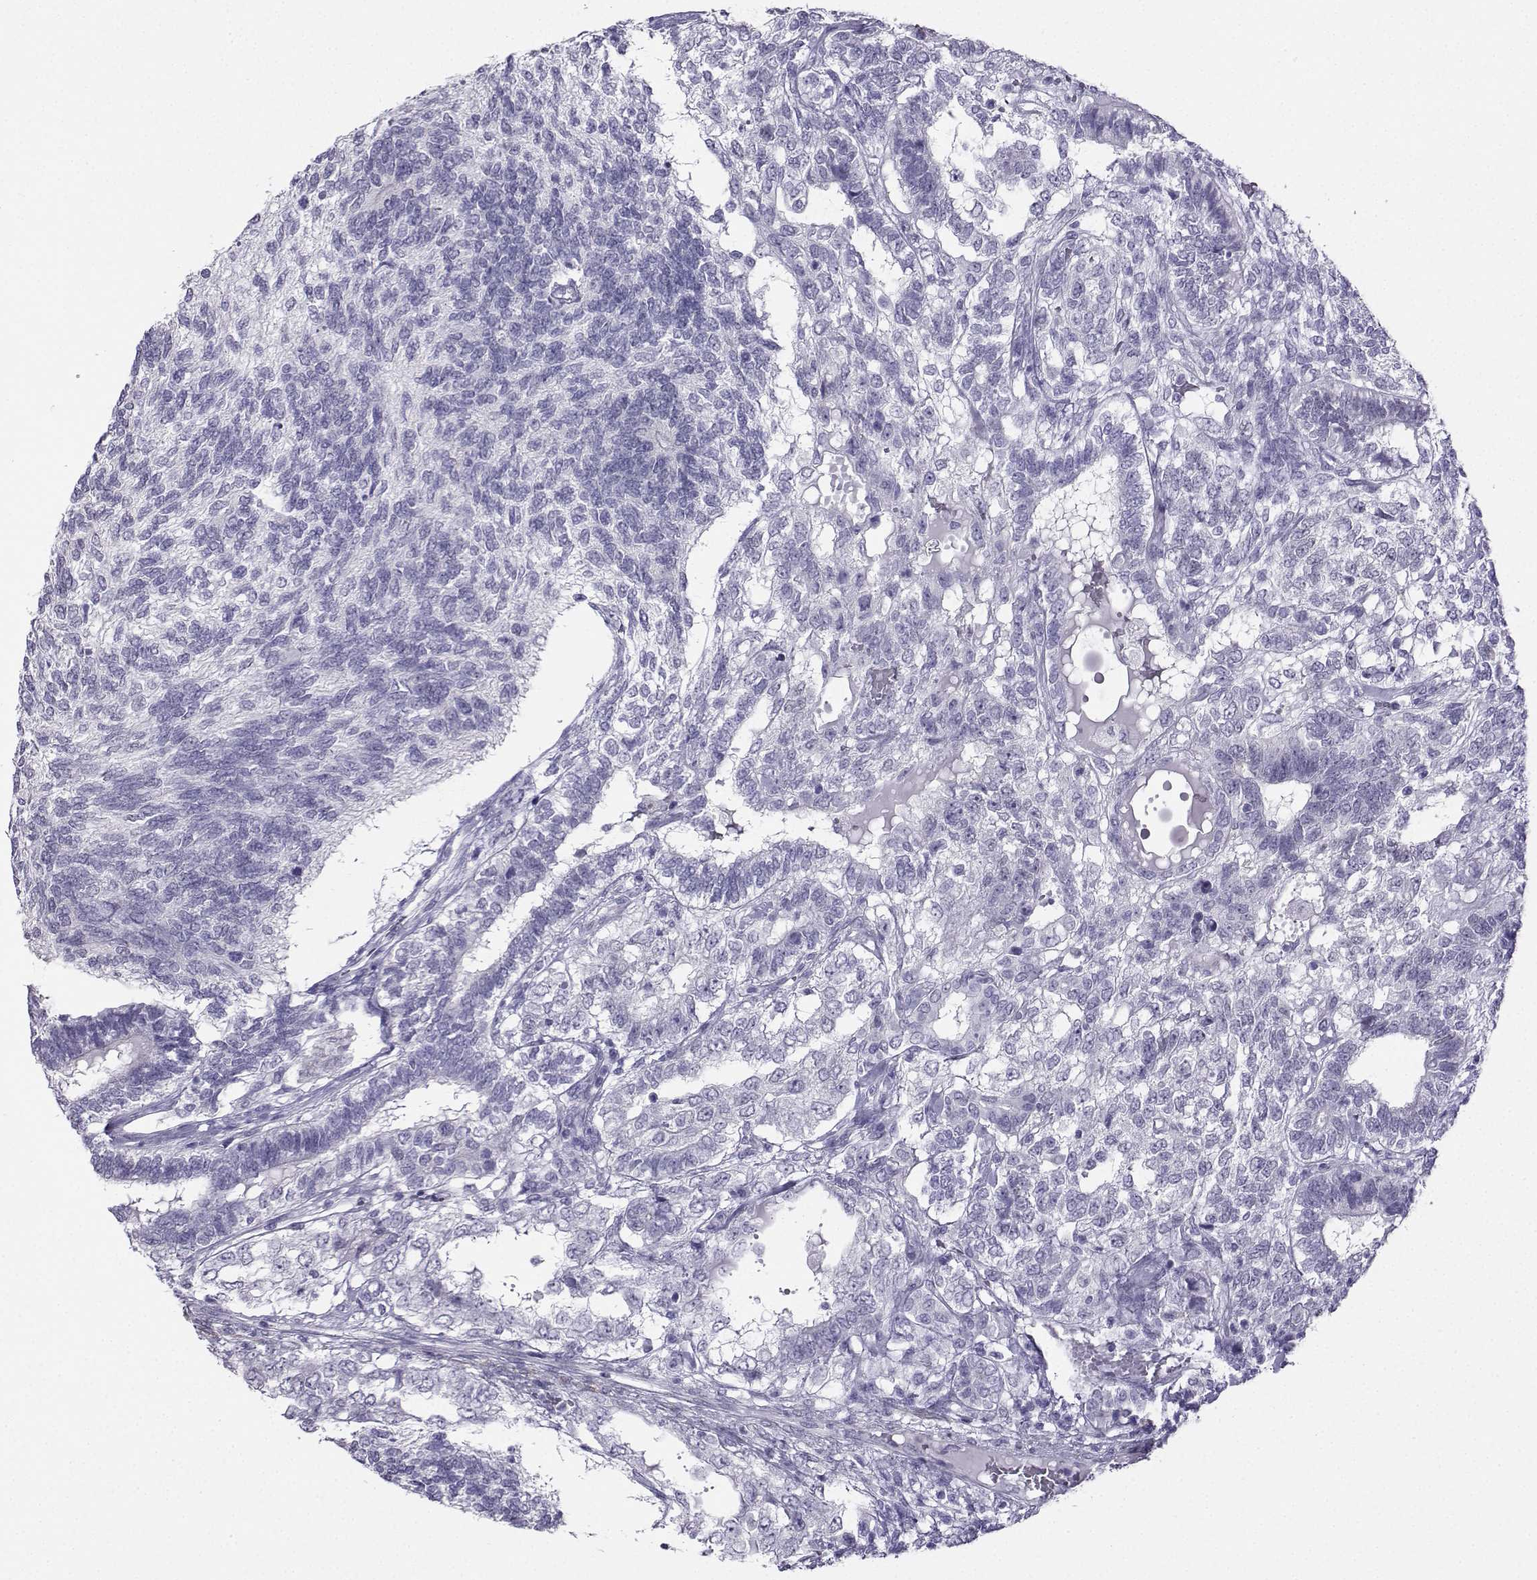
{"staining": {"intensity": "negative", "quantity": "none", "location": "none"}, "tissue": "testis cancer", "cell_type": "Tumor cells", "image_type": "cancer", "snomed": [{"axis": "morphology", "description": "Seminoma, NOS"}, {"axis": "morphology", "description": "Carcinoma, Embryonal, NOS"}, {"axis": "topography", "description": "Testis"}], "caption": "The photomicrograph shows no significant positivity in tumor cells of testis embryonal carcinoma.", "gene": "KIF17", "patient": {"sex": "male", "age": 41}}